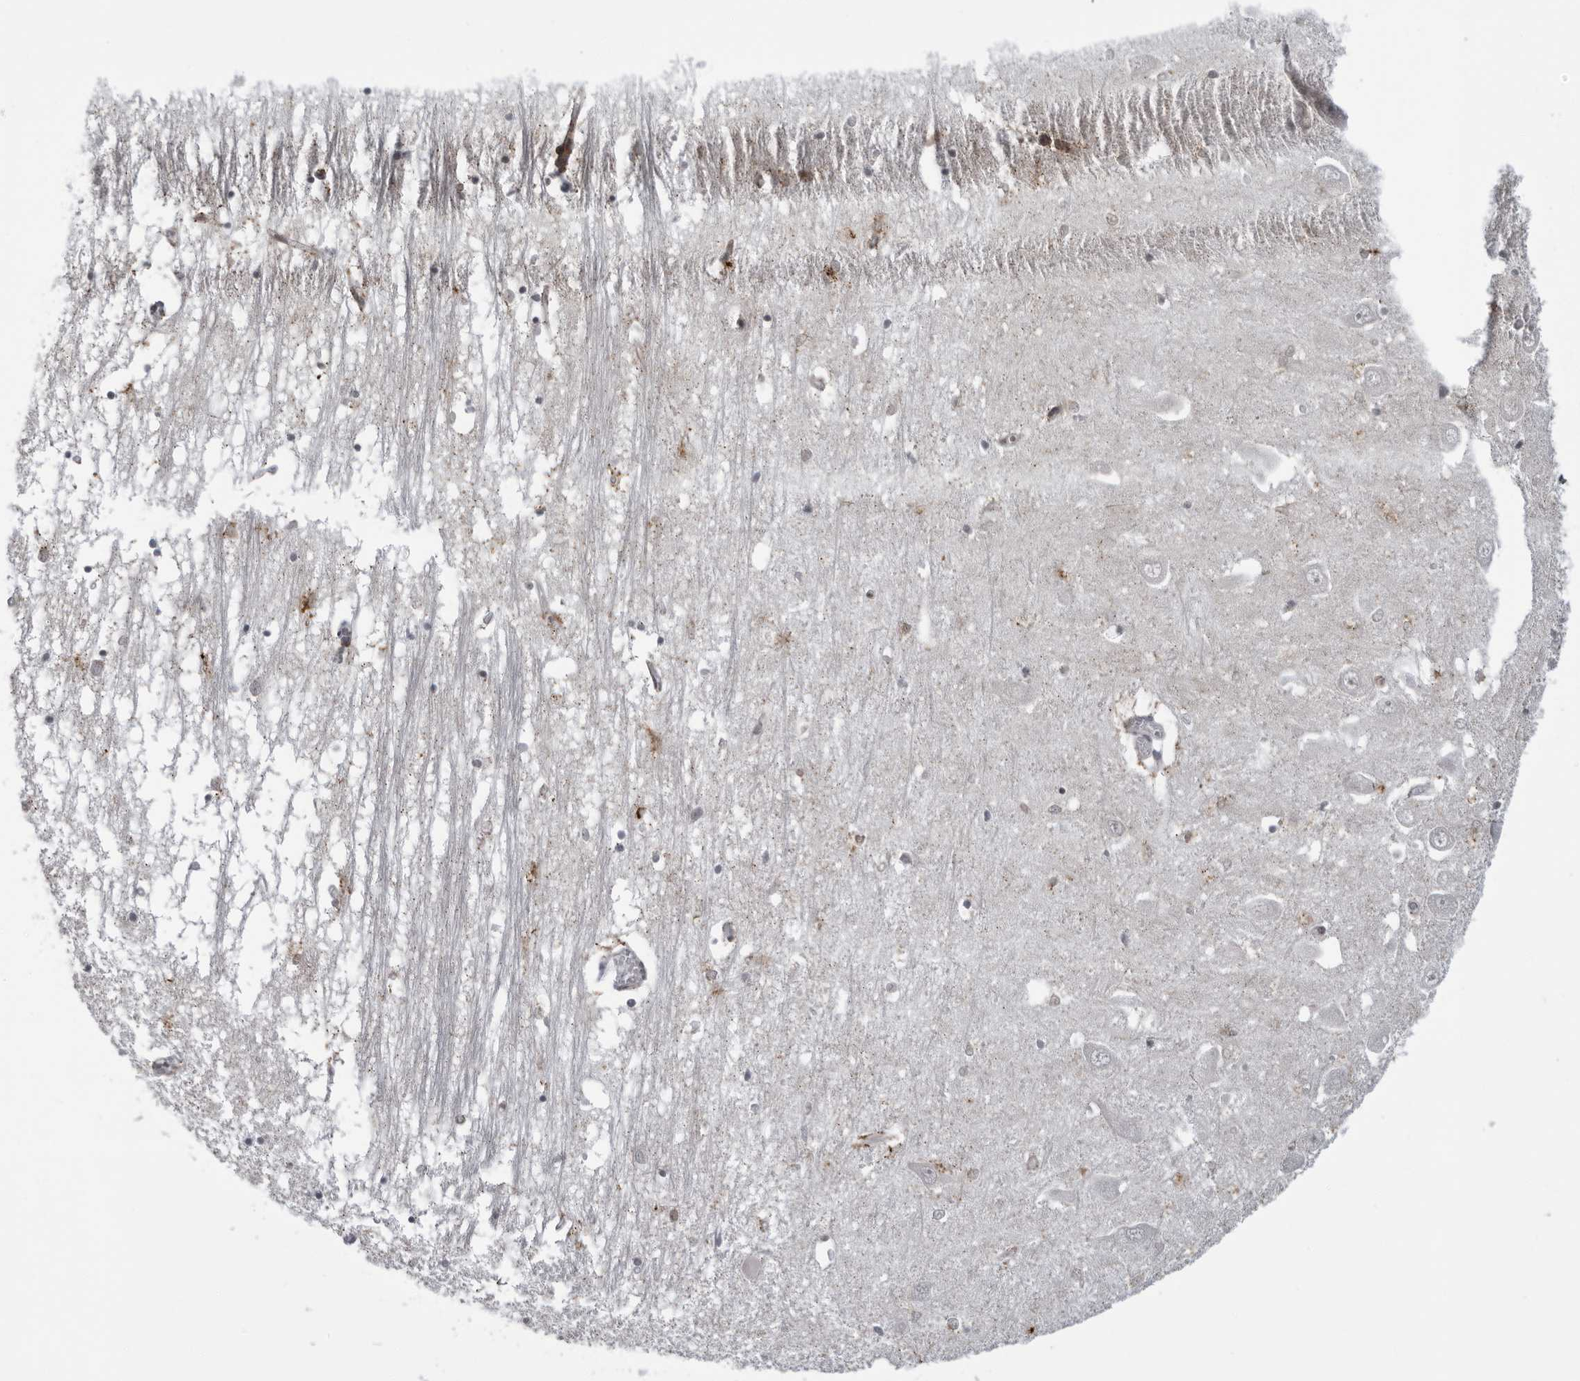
{"staining": {"intensity": "moderate", "quantity": "<25%", "location": "cytoplasmic/membranous"}, "tissue": "hippocampus", "cell_type": "Glial cells", "image_type": "normal", "snomed": [{"axis": "morphology", "description": "Normal tissue, NOS"}, {"axis": "topography", "description": "Hippocampus"}], "caption": "Protein expression analysis of unremarkable hippocampus reveals moderate cytoplasmic/membranous expression in about <25% of glial cells.", "gene": "MAPK12", "patient": {"sex": "male", "age": 70}}